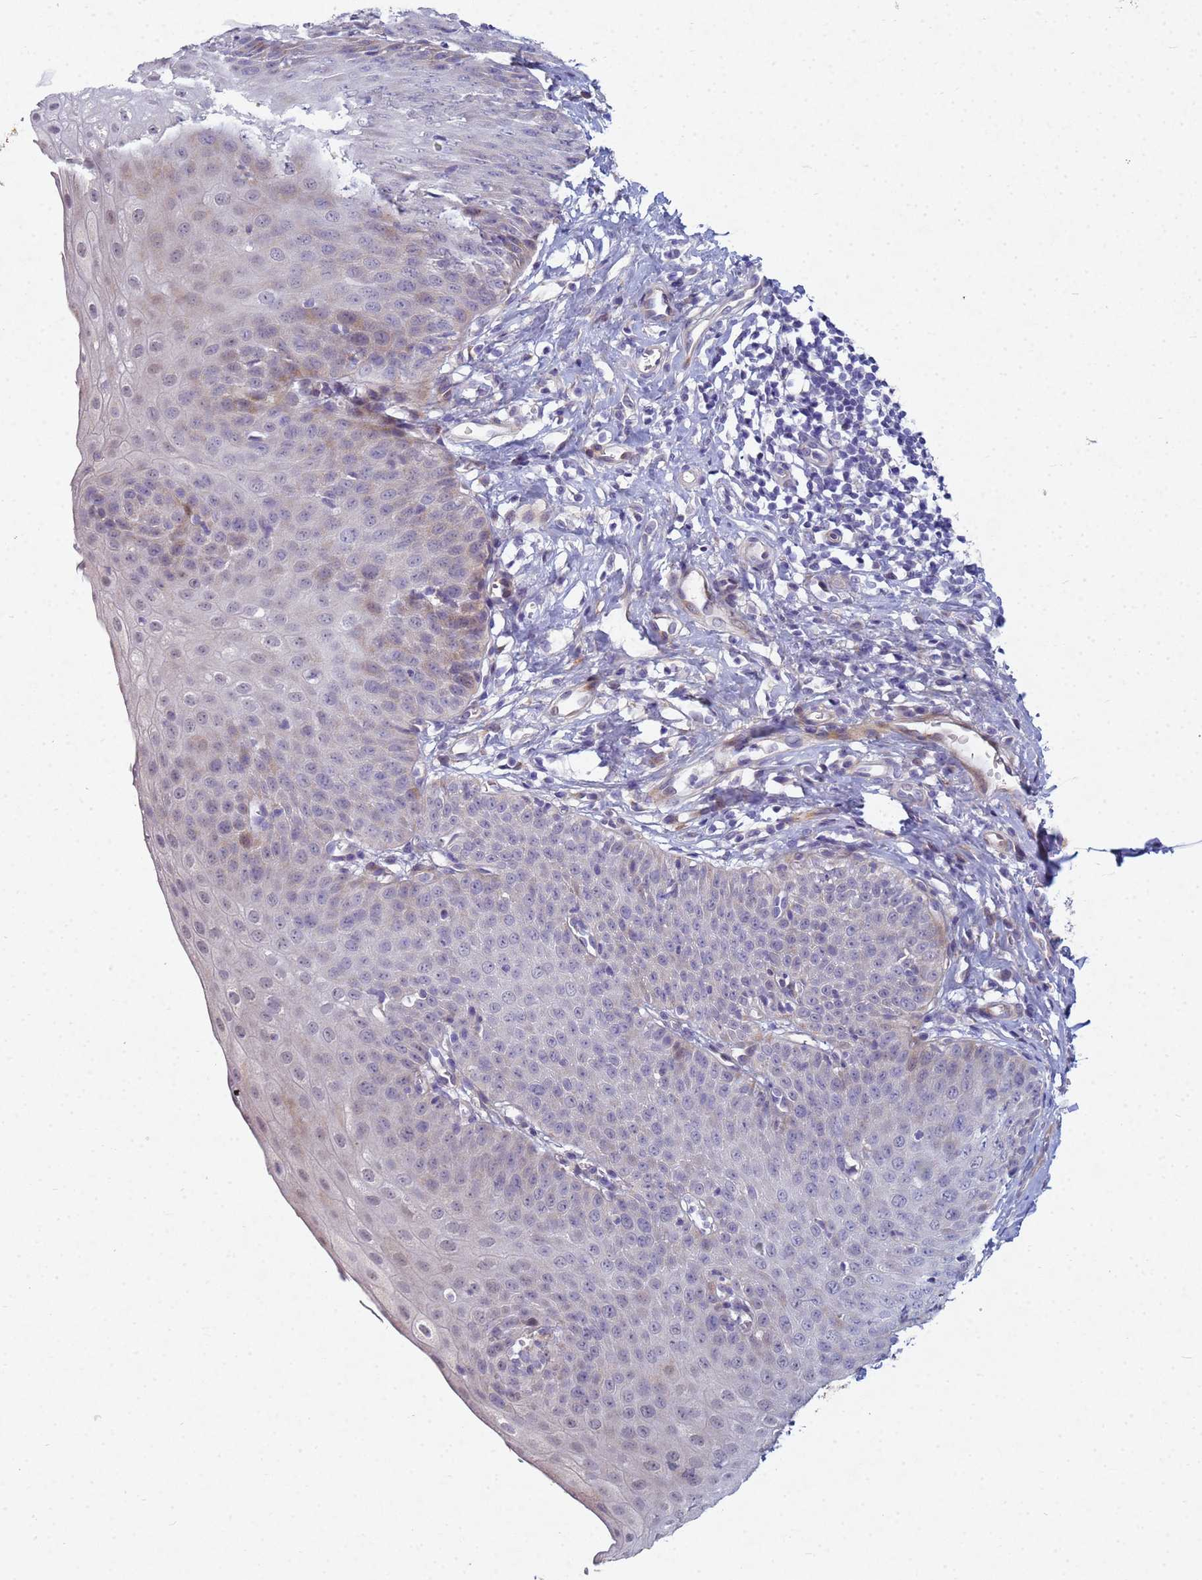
{"staining": {"intensity": "moderate", "quantity": "<25%", "location": "cytoplasmic/membranous"}, "tissue": "esophagus", "cell_type": "Squamous epithelial cells", "image_type": "normal", "snomed": [{"axis": "morphology", "description": "Normal tissue, NOS"}, {"axis": "topography", "description": "Esophagus"}], "caption": "Immunohistochemical staining of benign human esophagus shows <25% levels of moderate cytoplasmic/membranous protein positivity in about <25% of squamous epithelial cells.", "gene": "TNPO2", "patient": {"sex": "male", "age": 71}}